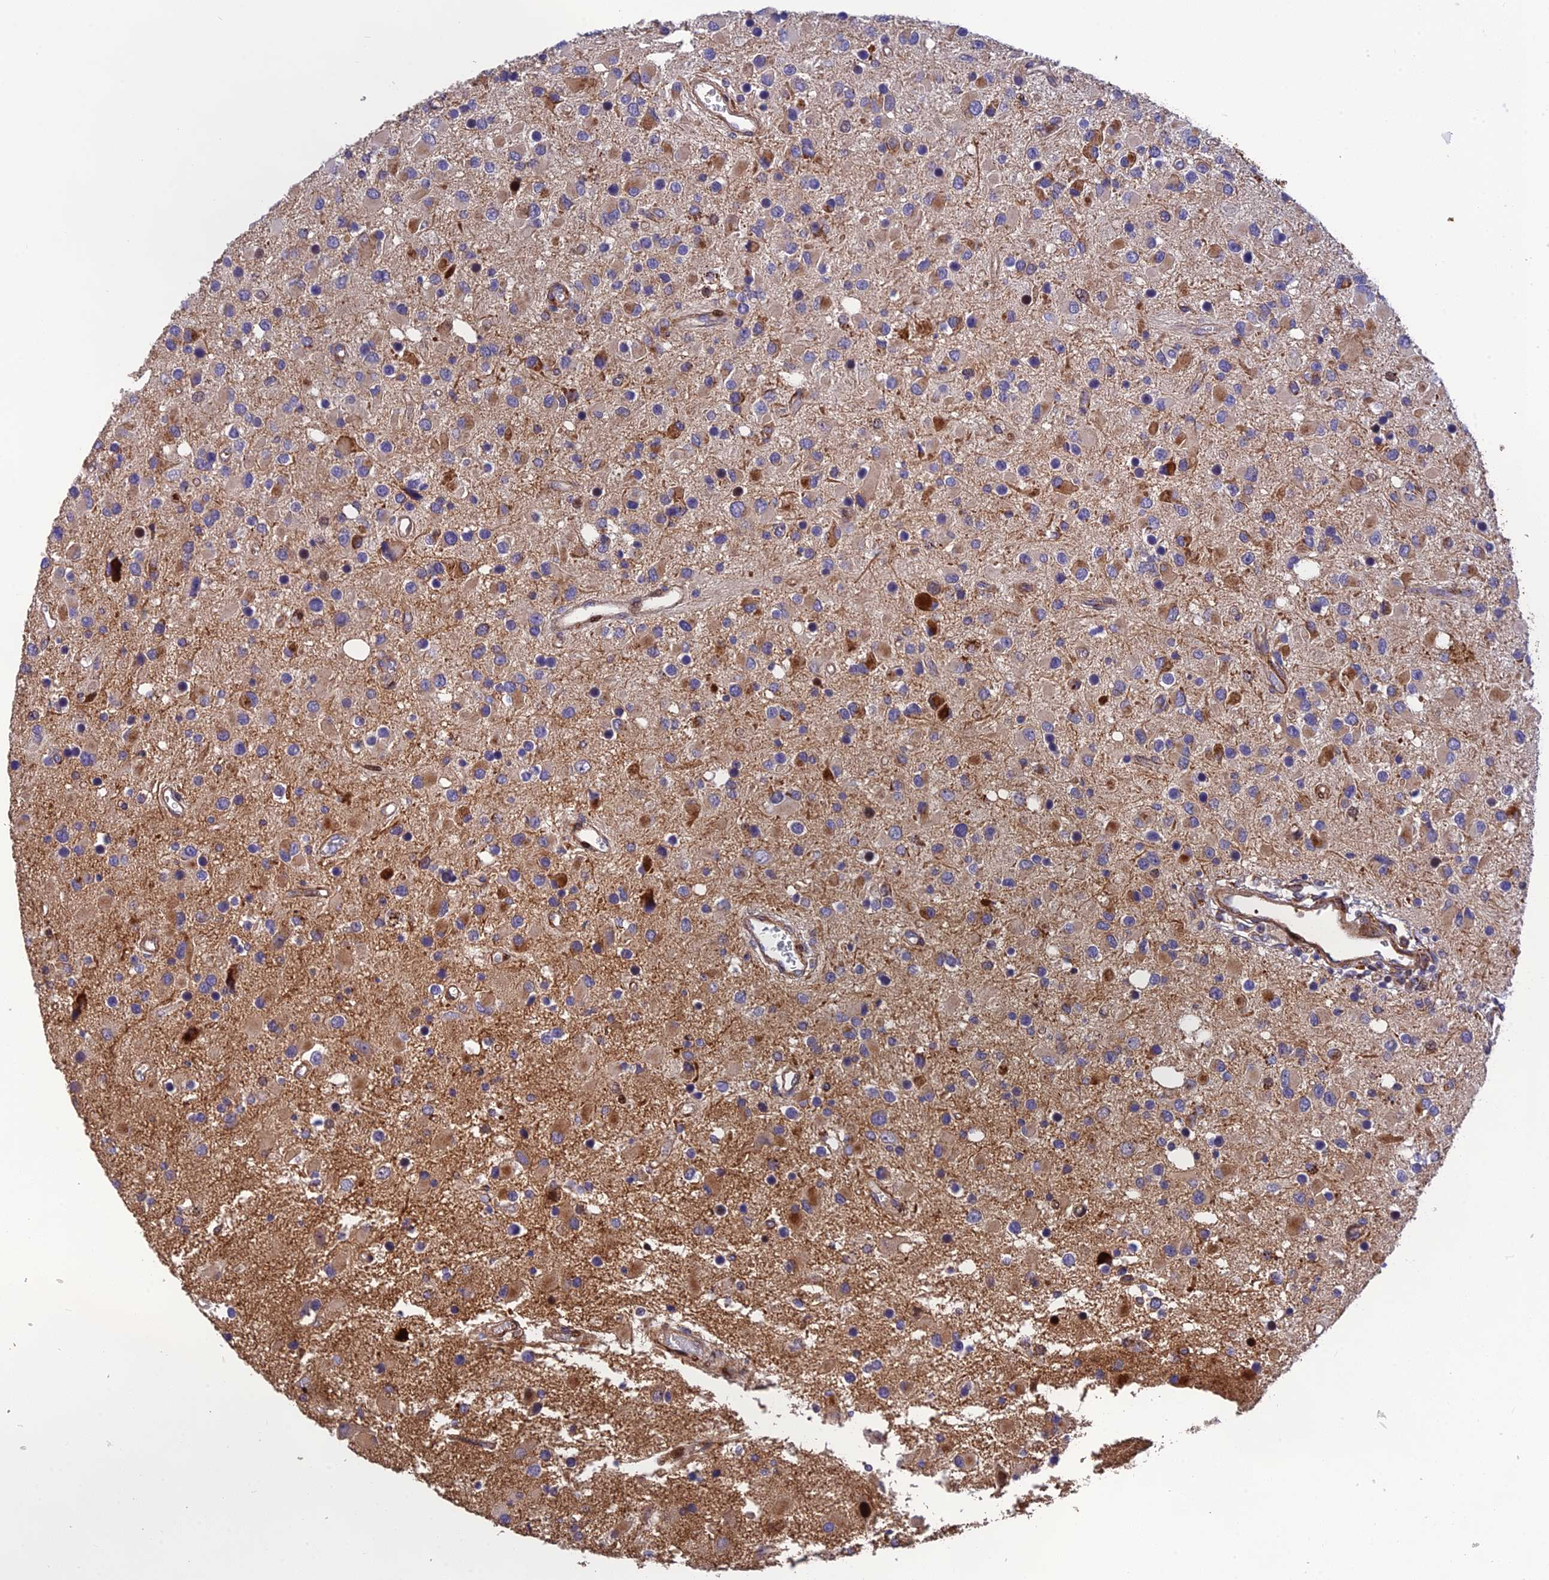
{"staining": {"intensity": "moderate", "quantity": "<25%", "location": "cytoplasmic/membranous"}, "tissue": "glioma", "cell_type": "Tumor cells", "image_type": "cancer", "snomed": [{"axis": "morphology", "description": "Glioma, malignant, High grade"}, {"axis": "topography", "description": "Brain"}], "caption": "Immunohistochemistry (IHC) (DAB) staining of malignant glioma (high-grade) demonstrates moderate cytoplasmic/membranous protein positivity in approximately <25% of tumor cells.", "gene": "CPSF4L", "patient": {"sex": "male", "age": 53}}